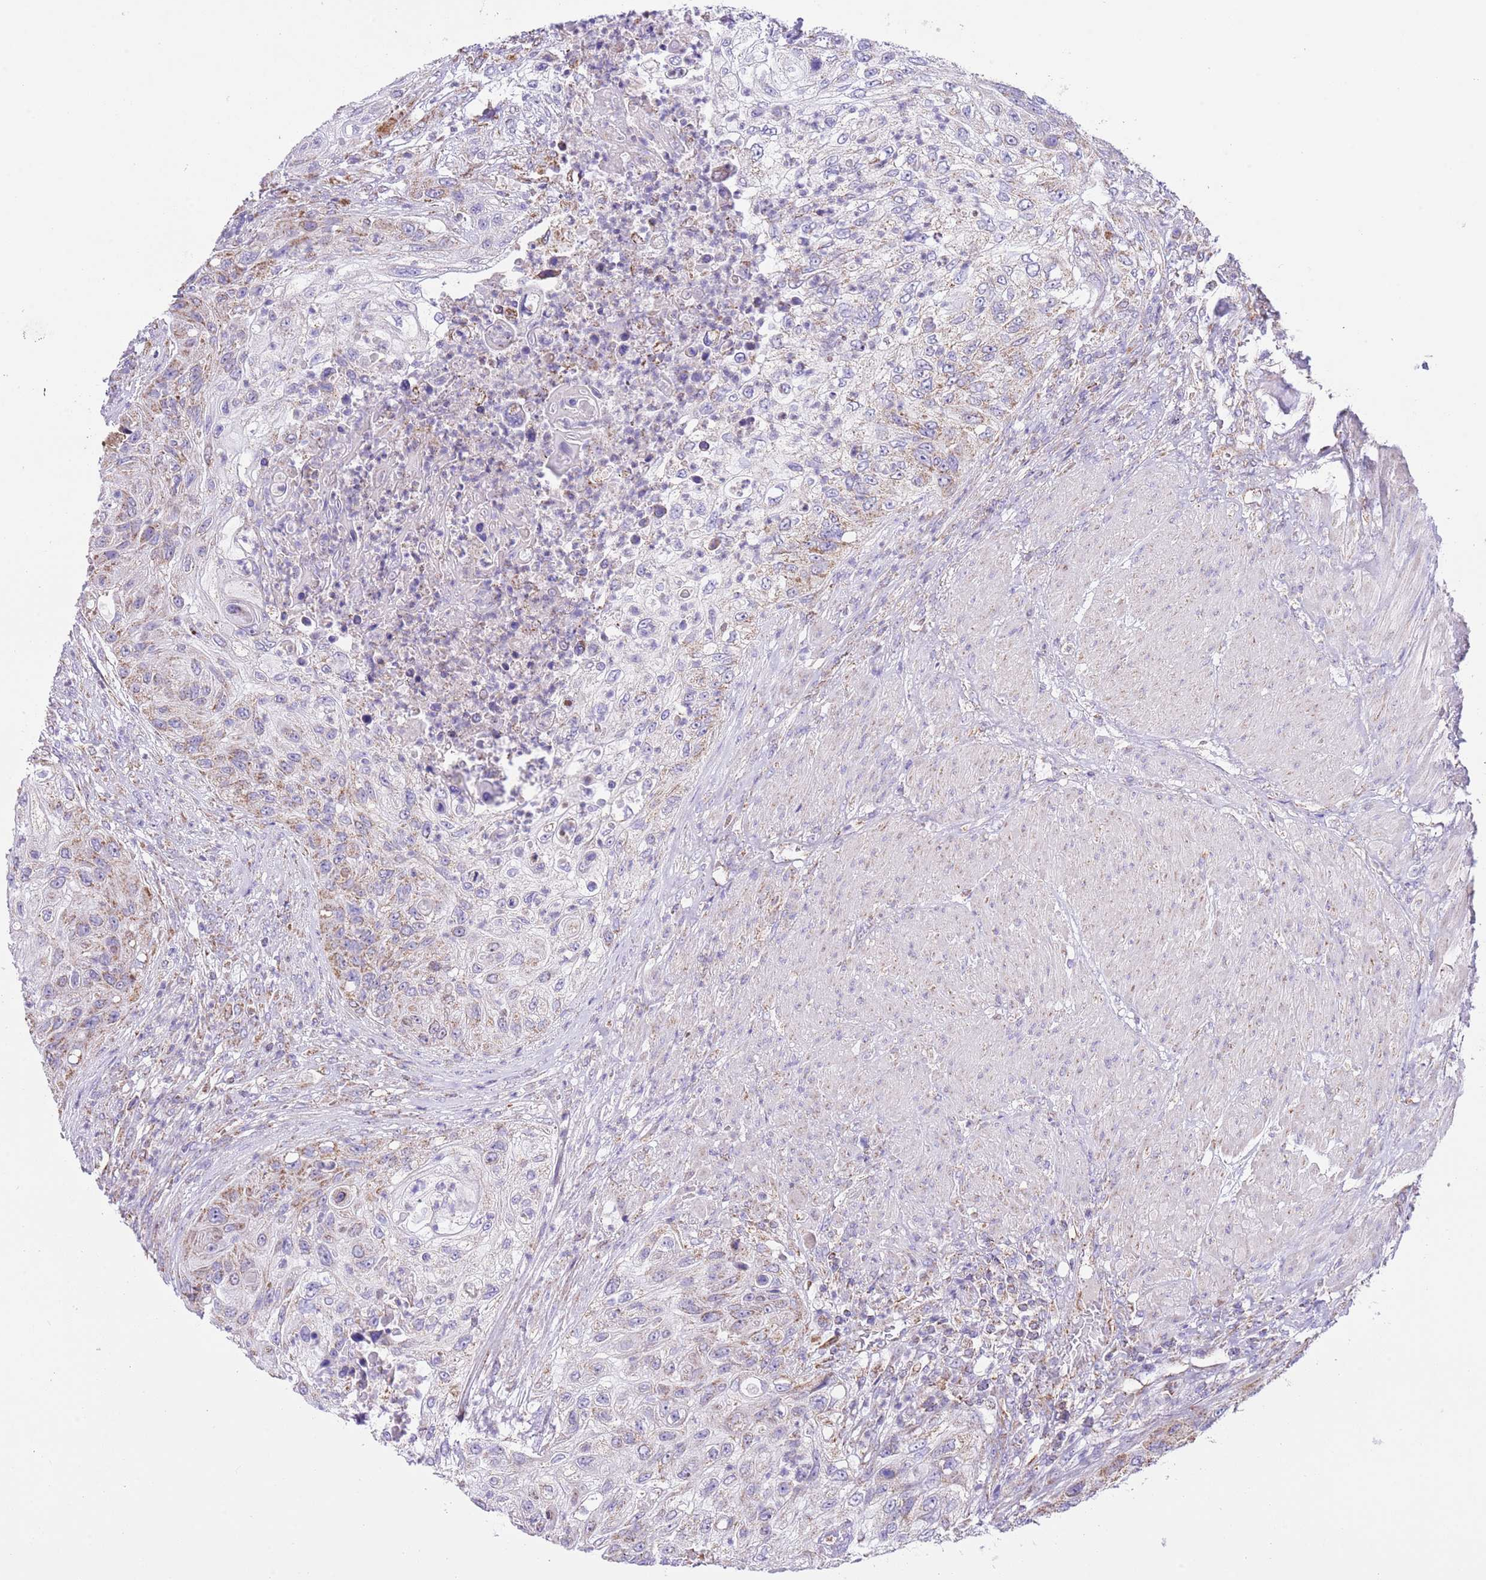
{"staining": {"intensity": "moderate", "quantity": "25%-75%", "location": "cytoplasmic/membranous"}, "tissue": "urothelial cancer", "cell_type": "Tumor cells", "image_type": "cancer", "snomed": [{"axis": "morphology", "description": "Urothelial carcinoma, High grade"}, {"axis": "topography", "description": "Urinary bladder"}], "caption": "Tumor cells reveal medium levels of moderate cytoplasmic/membranous positivity in about 25%-75% of cells in urothelial carcinoma (high-grade).", "gene": "TEKTIP1", "patient": {"sex": "female", "age": 60}}